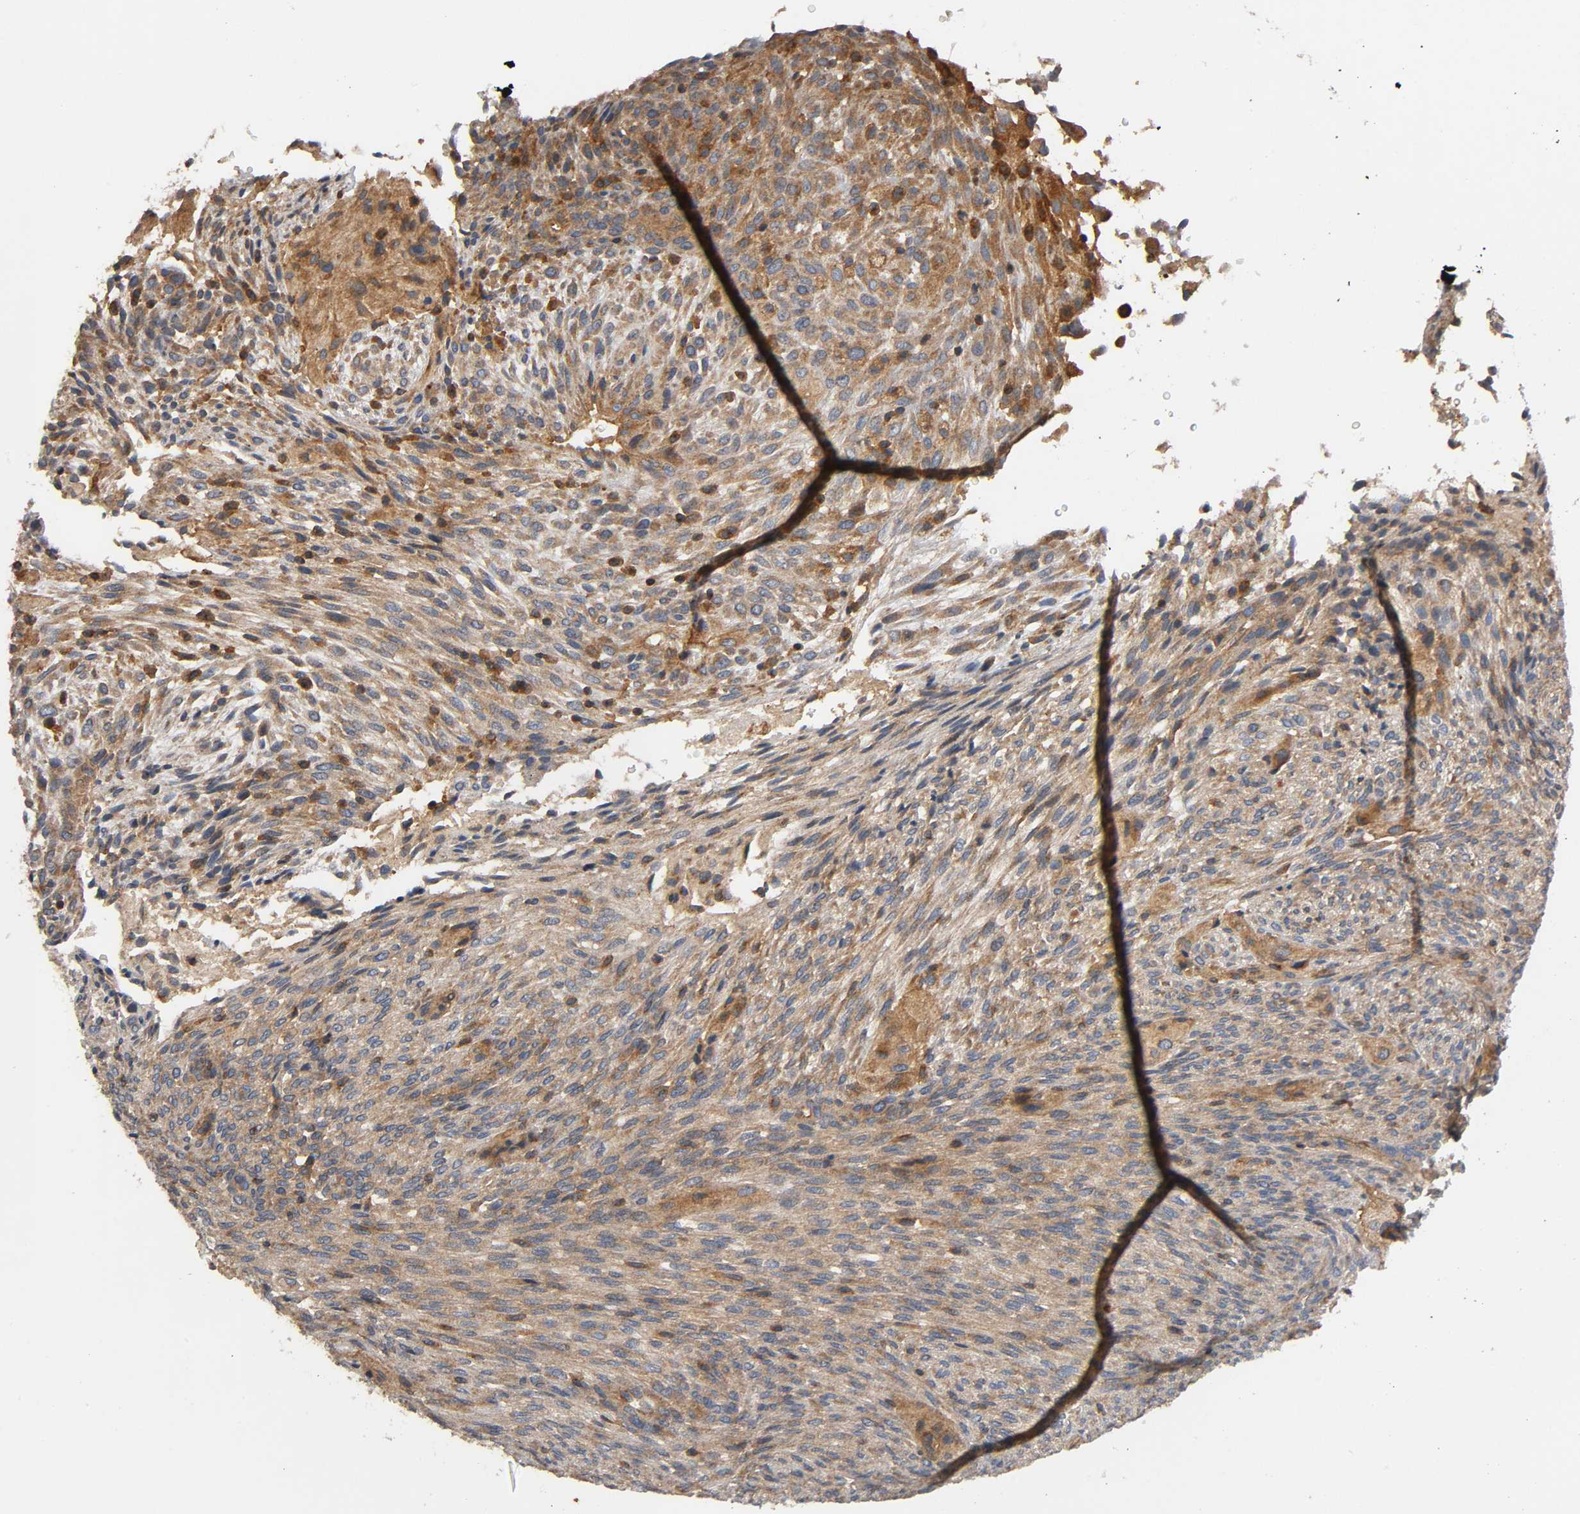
{"staining": {"intensity": "moderate", "quantity": ">75%", "location": "cytoplasmic/membranous"}, "tissue": "glioma", "cell_type": "Tumor cells", "image_type": "cancer", "snomed": [{"axis": "morphology", "description": "Glioma, malignant, High grade"}, {"axis": "topography", "description": "Cerebral cortex"}], "caption": "IHC micrograph of neoplastic tissue: human glioma stained using IHC reveals medium levels of moderate protein expression localized specifically in the cytoplasmic/membranous of tumor cells, appearing as a cytoplasmic/membranous brown color.", "gene": "IKBKB", "patient": {"sex": "female", "age": 55}}